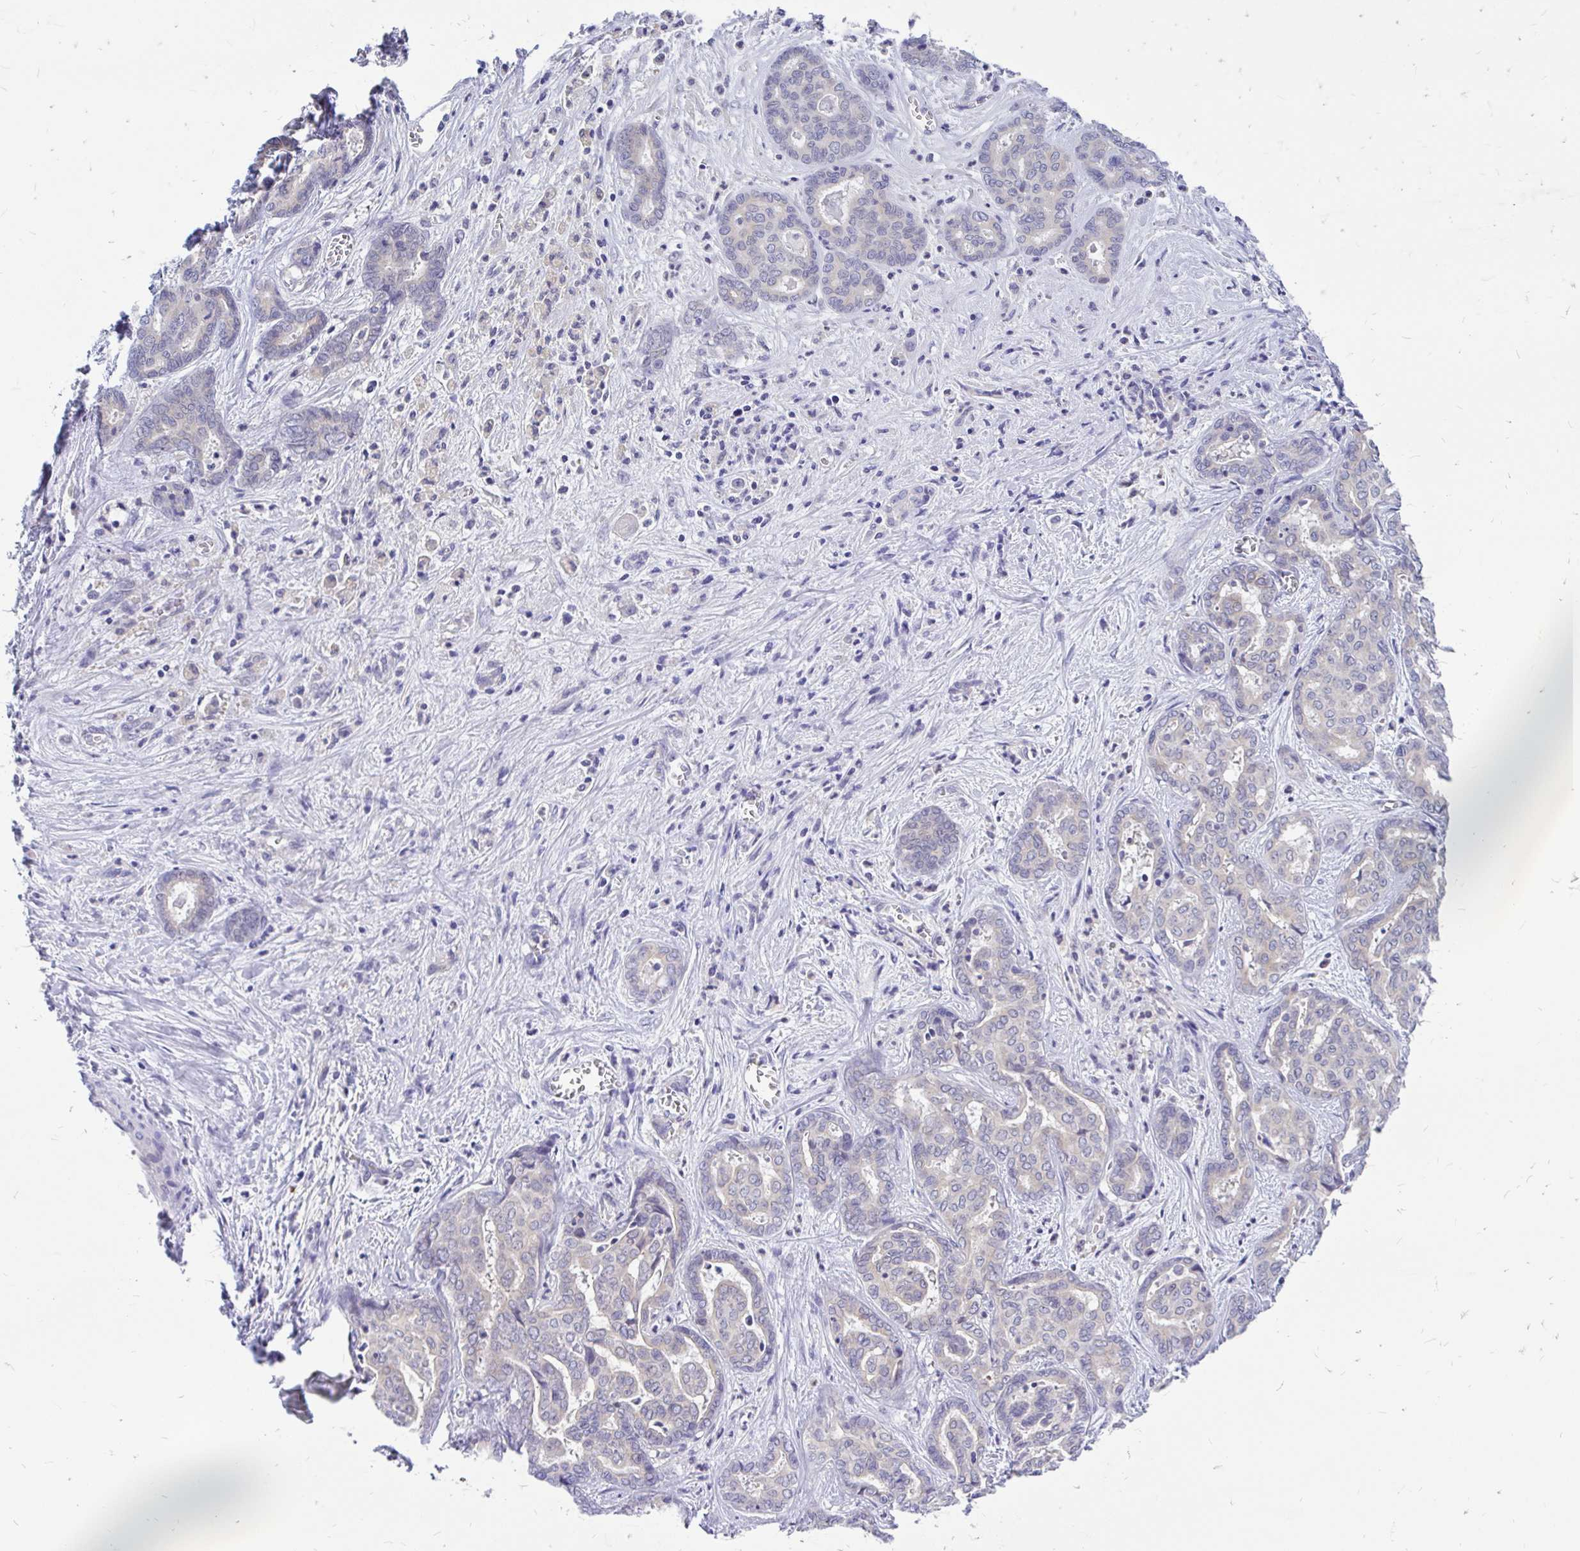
{"staining": {"intensity": "negative", "quantity": "none", "location": "none"}, "tissue": "liver cancer", "cell_type": "Tumor cells", "image_type": "cancer", "snomed": [{"axis": "morphology", "description": "Cholangiocarcinoma"}, {"axis": "topography", "description": "Liver"}], "caption": "This image is of liver cancer (cholangiocarcinoma) stained with immunohistochemistry to label a protein in brown with the nuclei are counter-stained blue. There is no staining in tumor cells. The staining was performed using DAB (3,3'-diaminobenzidine) to visualize the protein expression in brown, while the nuclei were stained in blue with hematoxylin (Magnification: 20x).", "gene": "MAP1LC3A", "patient": {"sex": "female", "age": 64}}